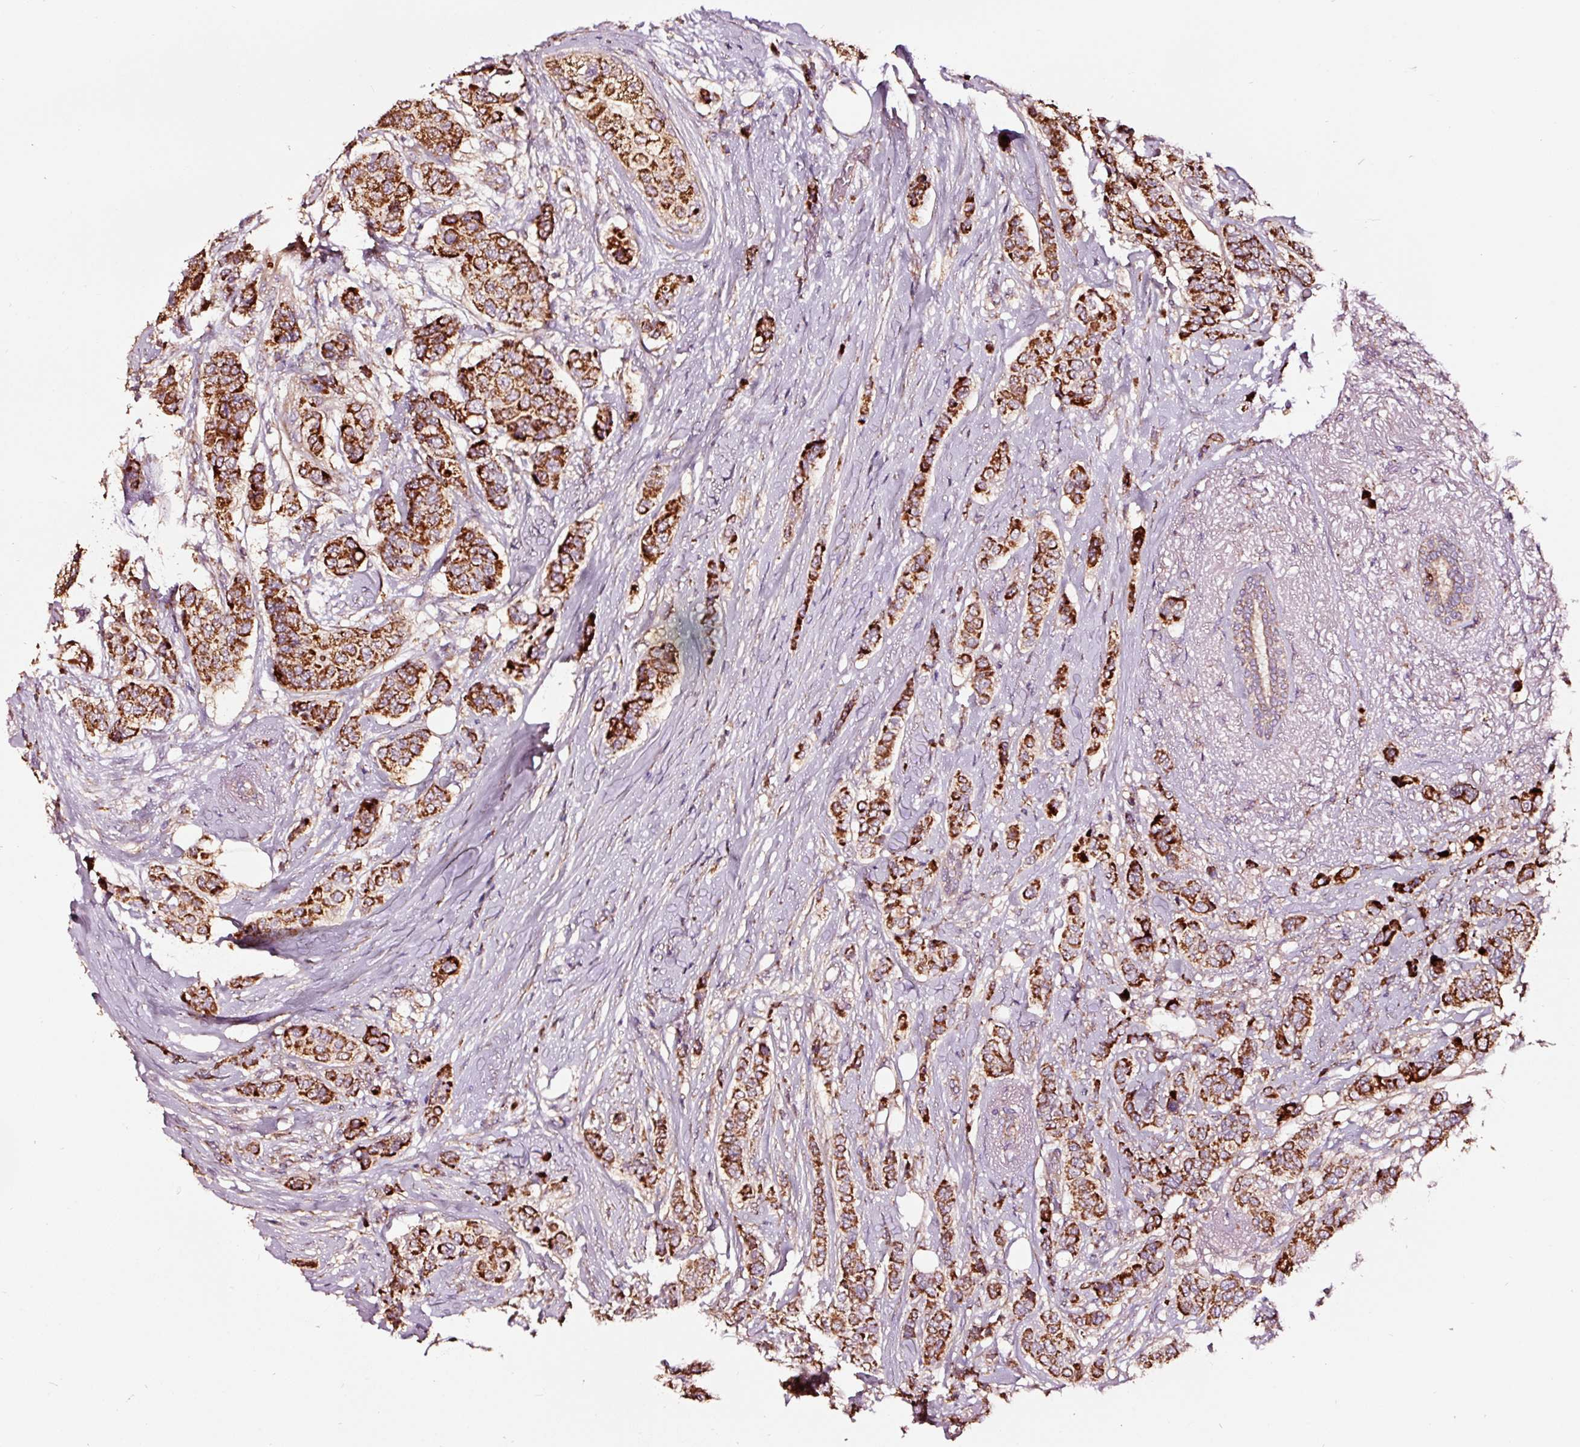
{"staining": {"intensity": "strong", "quantity": ">75%", "location": "cytoplasmic/membranous"}, "tissue": "breast cancer", "cell_type": "Tumor cells", "image_type": "cancer", "snomed": [{"axis": "morphology", "description": "Lobular carcinoma"}, {"axis": "topography", "description": "Breast"}], "caption": "Breast cancer (lobular carcinoma) tissue demonstrates strong cytoplasmic/membranous expression in approximately >75% of tumor cells, visualized by immunohistochemistry. The staining was performed using DAB (3,3'-diaminobenzidine), with brown indicating positive protein expression. Nuclei are stained blue with hematoxylin.", "gene": "TPM1", "patient": {"sex": "female", "age": 51}}